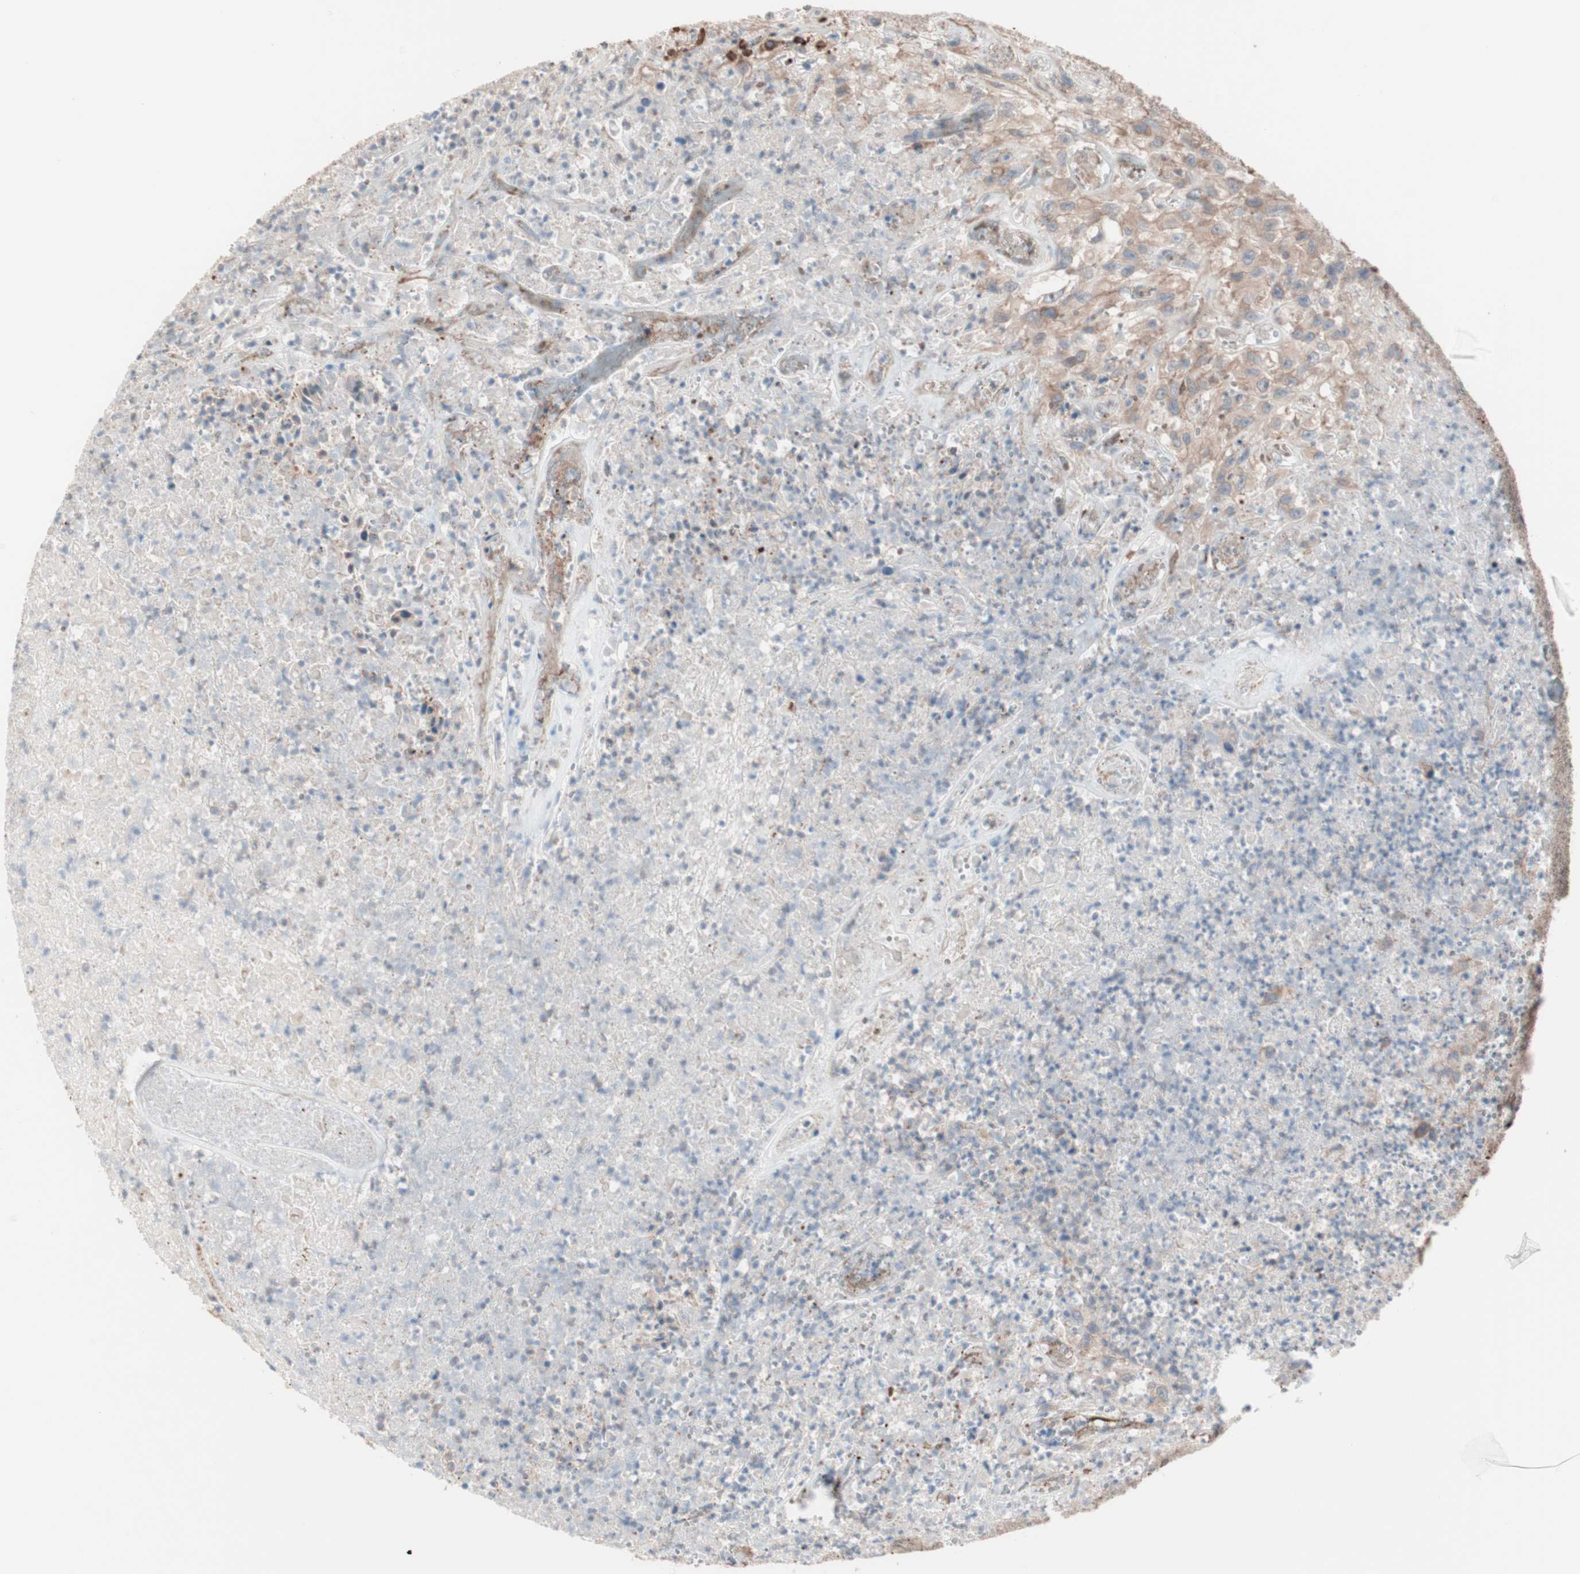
{"staining": {"intensity": "weak", "quantity": ">75%", "location": "cytoplasmic/membranous"}, "tissue": "urothelial cancer", "cell_type": "Tumor cells", "image_type": "cancer", "snomed": [{"axis": "morphology", "description": "Urothelial carcinoma, High grade"}, {"axis": "topography", "description": "Urinary bladder"}], "caption": "Urothelial cancer stained for a protein shows weak cytoplasmic/membranous positivity in tumor cells. The protein is shown in brown color, while the nuclei are stained blue.", "gene": "ALG5", "patient": {"sex": "male", "age": 66}}